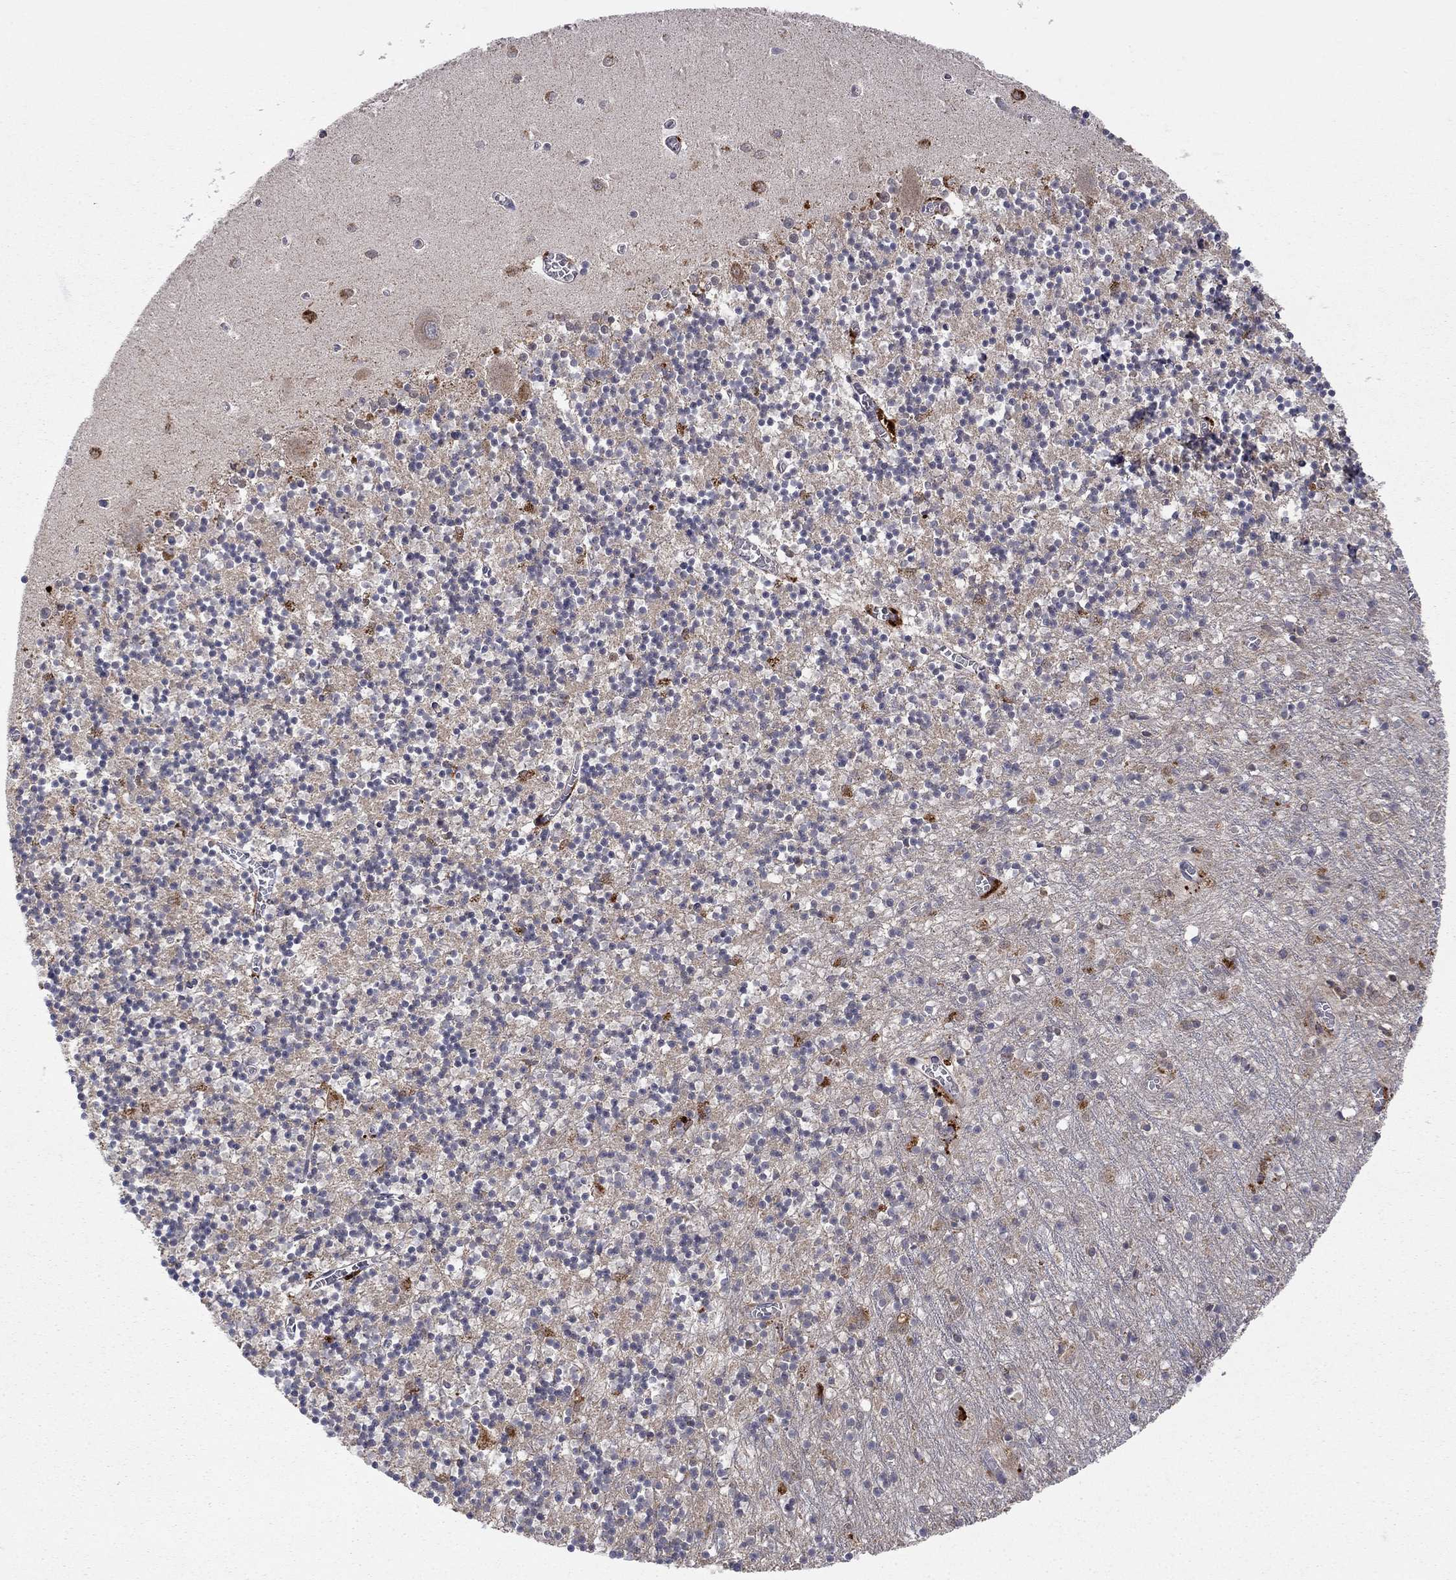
{"staining": {"intensity": "moderate", "quantity": "<25%", "location": "cytoplasmic/membranous"}, "tissue": "cerebellum", "cell_type": "Cells in granular layer", "image_type": "normal", "snomed": [{"axis": "morphology", "description": "Normal tissue, NOS"}, {"axis": "topography", "description": "Cerebellum"}], "caption": "Cerebellum was stained to show a protein in brown. There is low levels of moderate cytoplasmic/membranous staining in approximately <25% of cells in granular layer. Nuclei are stained in blue.", "gene": "IDS", "patient": {"sex": "female", "age": 64}}